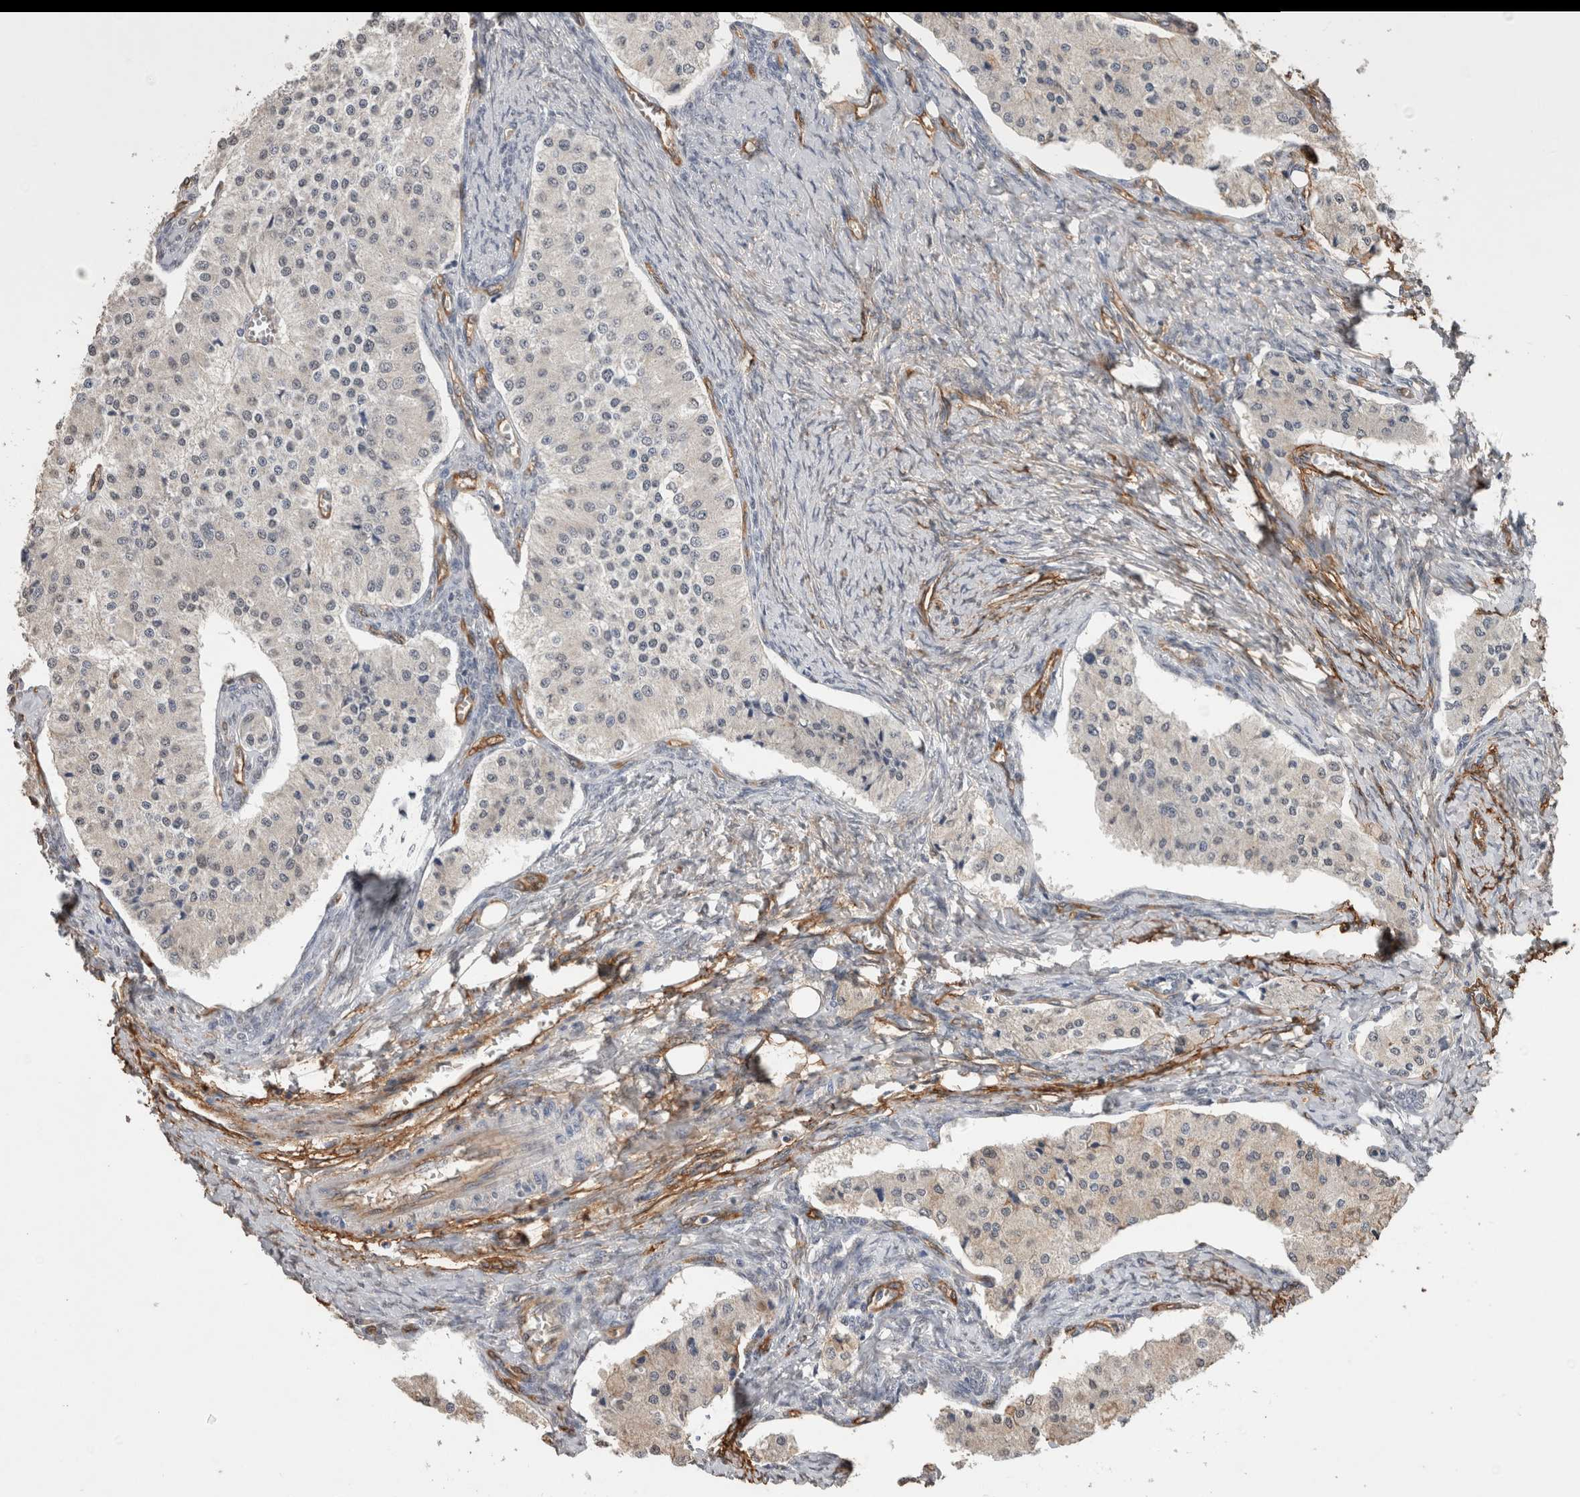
{"staining": {"intensity": "negative", "quantity": "none", "location": "none"}, "tissue": "carcinoid", "cell_type": "Tumor cells", "image_type": "cancer", "snomed": [{"axis": "morphology", "description": "Carcinoid, malignant, NOS"}, {"axis": "topography", "description": "Colon"}], "caption": "IHC histopathology image of human malignant carcinoid stained for a protein (brown), which demonstrates no staining in tumor cells. Brightfield microscopy of immunohistochemistry (IHC) stained with DAB (3,3'-diaminobenzidine) (brown) and hematoxylin (blue), captured at high magnification.", "gene": "S100A10", "patient": {"sex": "female", "age": 52}}